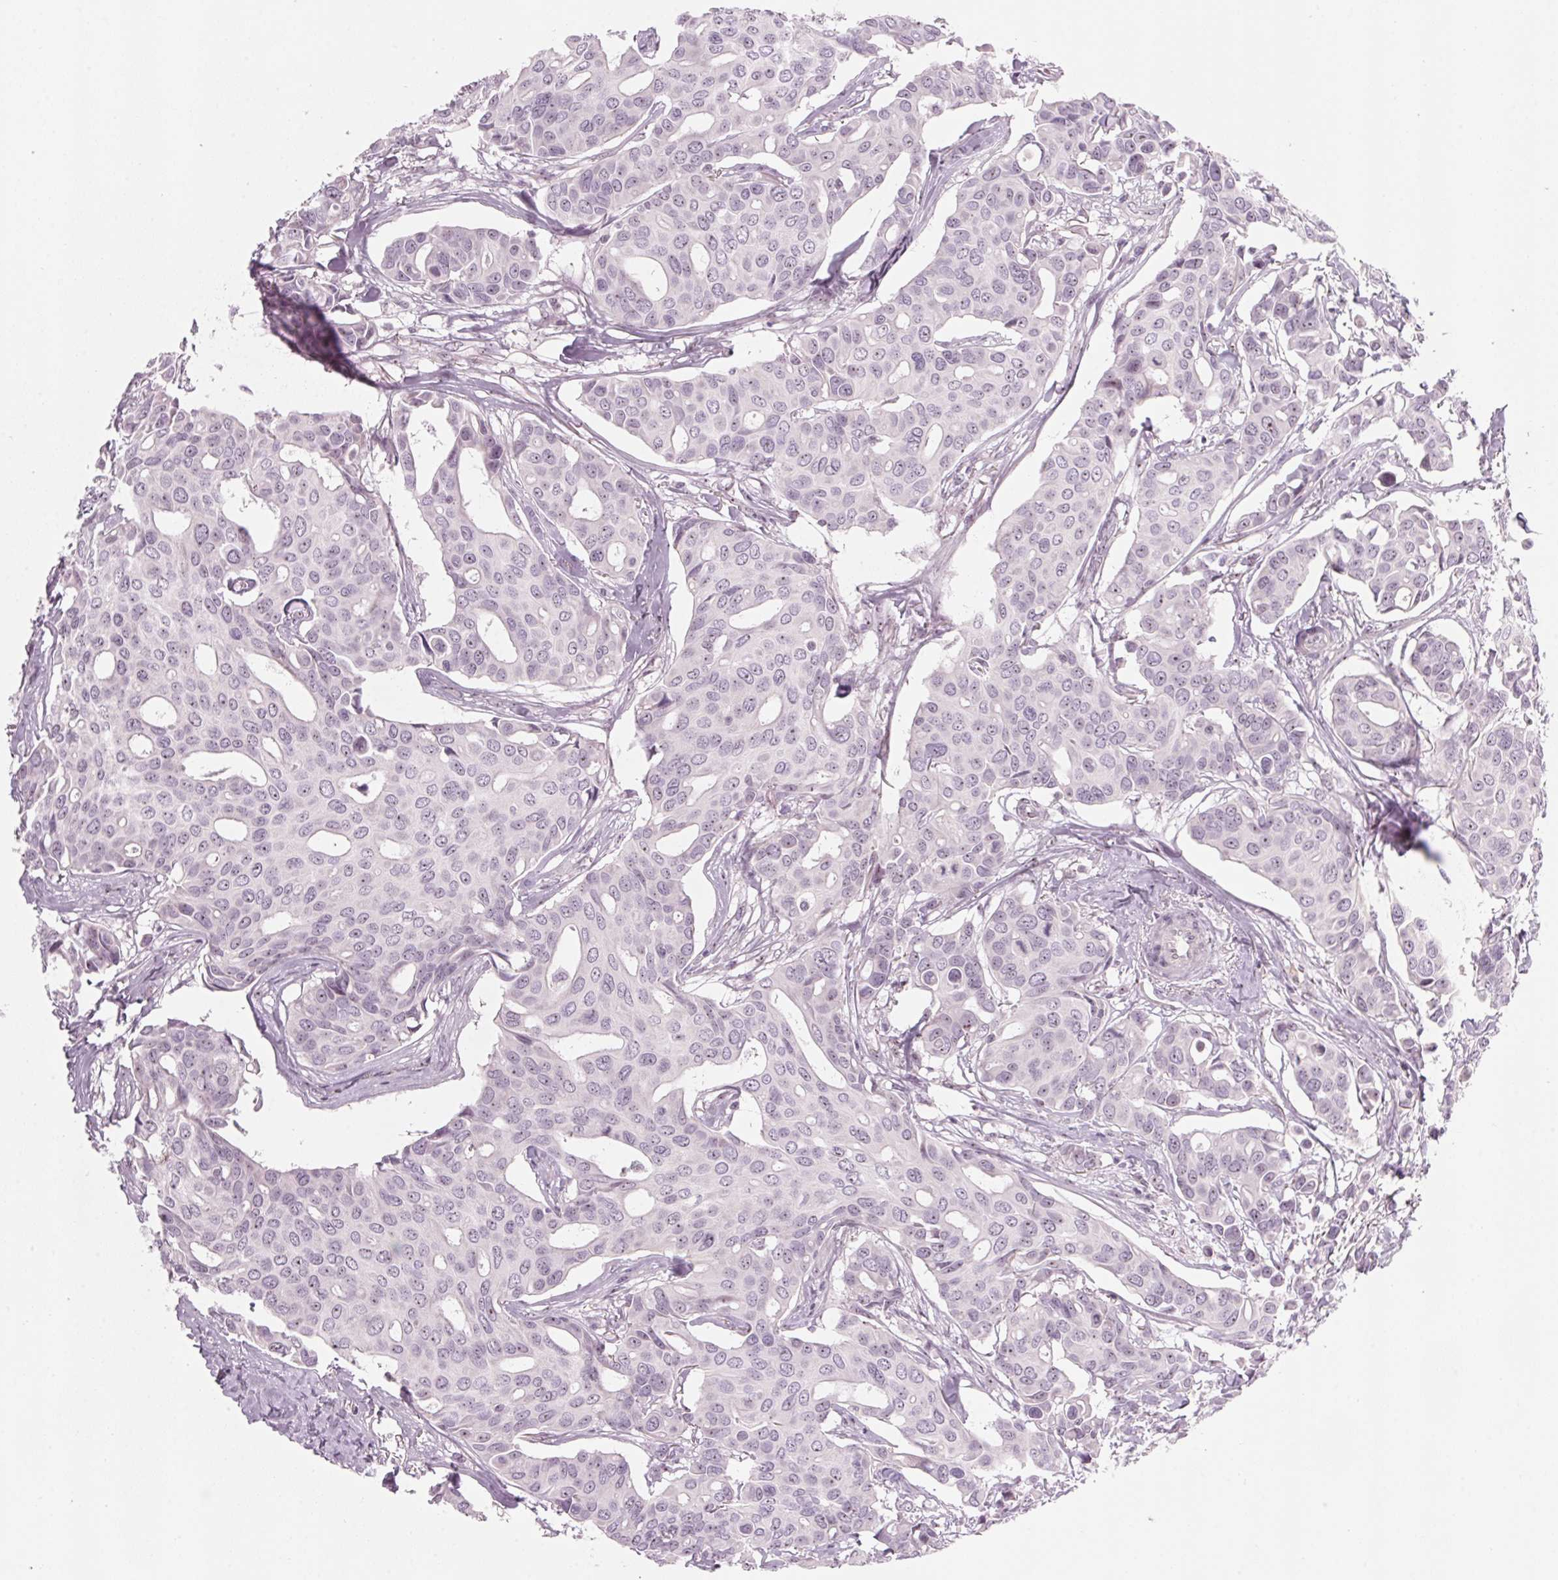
{"staining": {"intensity": "negative", "quantity": "none", "location": "none"}, "tissue": "breast cancer", "cell_type": "Tumor cells", "image_type": "cancer", "snomed": [{"axis": "morphology", "description": "Duct carcinoma"}, {"axis": "topography", "description": "Breast"}], "caption": "Immunohistochemical staining of infiltrating ductal carcinoma (breast) shows no significant staining in tumor cells.", "gene": "DNTTIP2", "patient": {"sex": "female", "age": 54}}